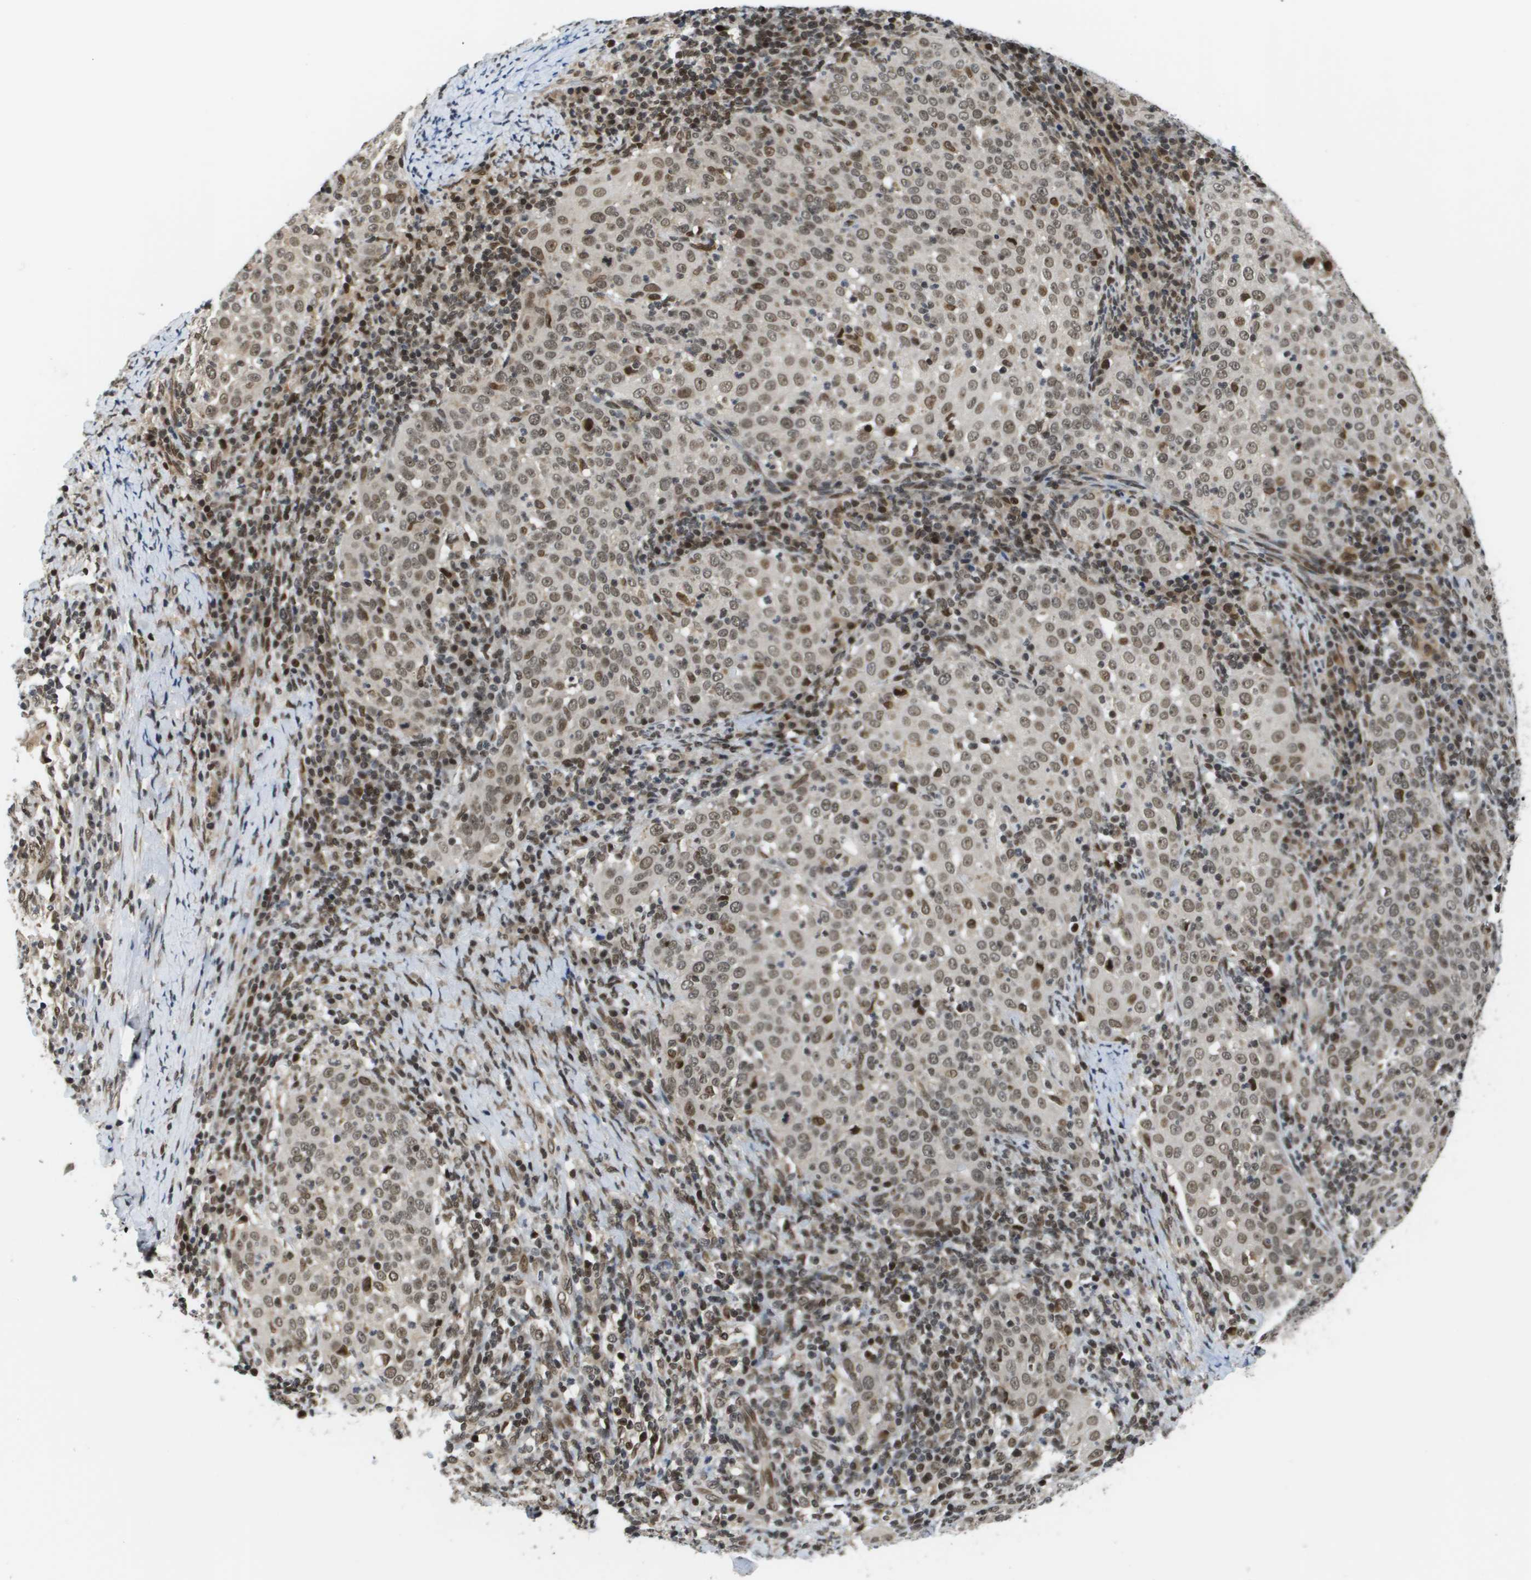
{"staining": {"intensity": "weak", "quantity": ">75%", "location": "nuclear"}, "tissue": "cervical cancer", "cell_type": "Tumor cells", "image_type": "cancer", "snomed": [{"axis": "morphology", "description": "Squamous cell carcinoma, NOS"}, {"axis": "topography", "description": "Cervix"}], "caption": "Immunohistochemistry image of neoplastic tissue: human squamous cell carcinoma (cervical) stained using immunohistochemistry exhibits low levels of weak protein expression localized specifically in the nuclear of tumor cells, appearing as a nuclear brown color.", "gene": "RECQL4", "patient": {"sex": "female", "age": 51}}